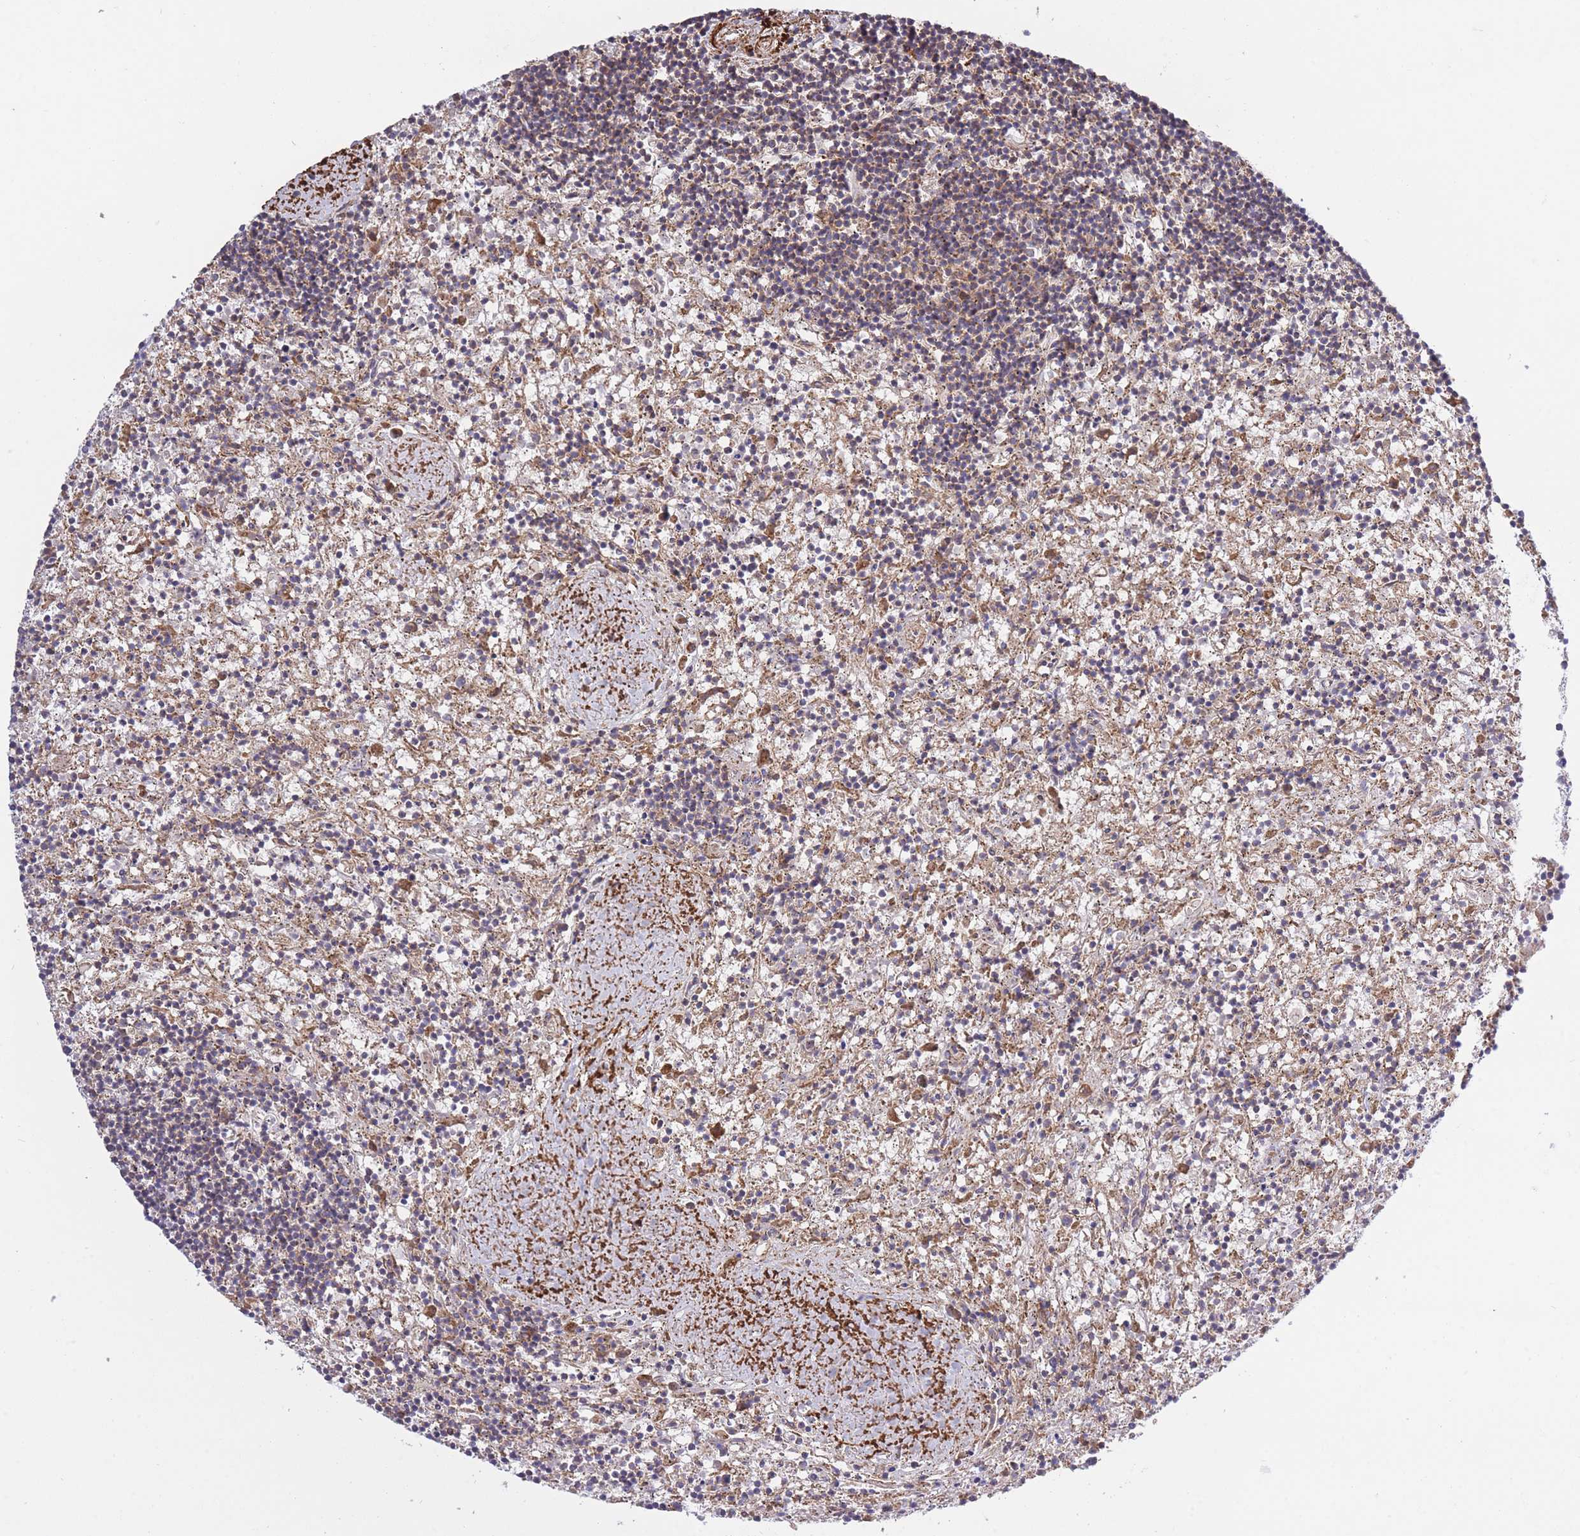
{"staining": {"intensity": "weak", "quantity": "25%-75%", "location": "cytoplasmic/membranous"}, "tissue": "lymphoma", "cell_type": "Tumor cells", "image_type": "cancer", "snomed": [{"axis": "morphology", "description": "Malignant lymphoma, non-Hodgkin's type, Low grade"}, {"axis": "topography", "description": "Spleen"}], "caption": "Lymphoma stained for a protein exhibits weak cytoplasmic/membranous positivity in tumor cells.", "gene": "ATP13A2", "patient": {"sex": "male", "age": 76}}